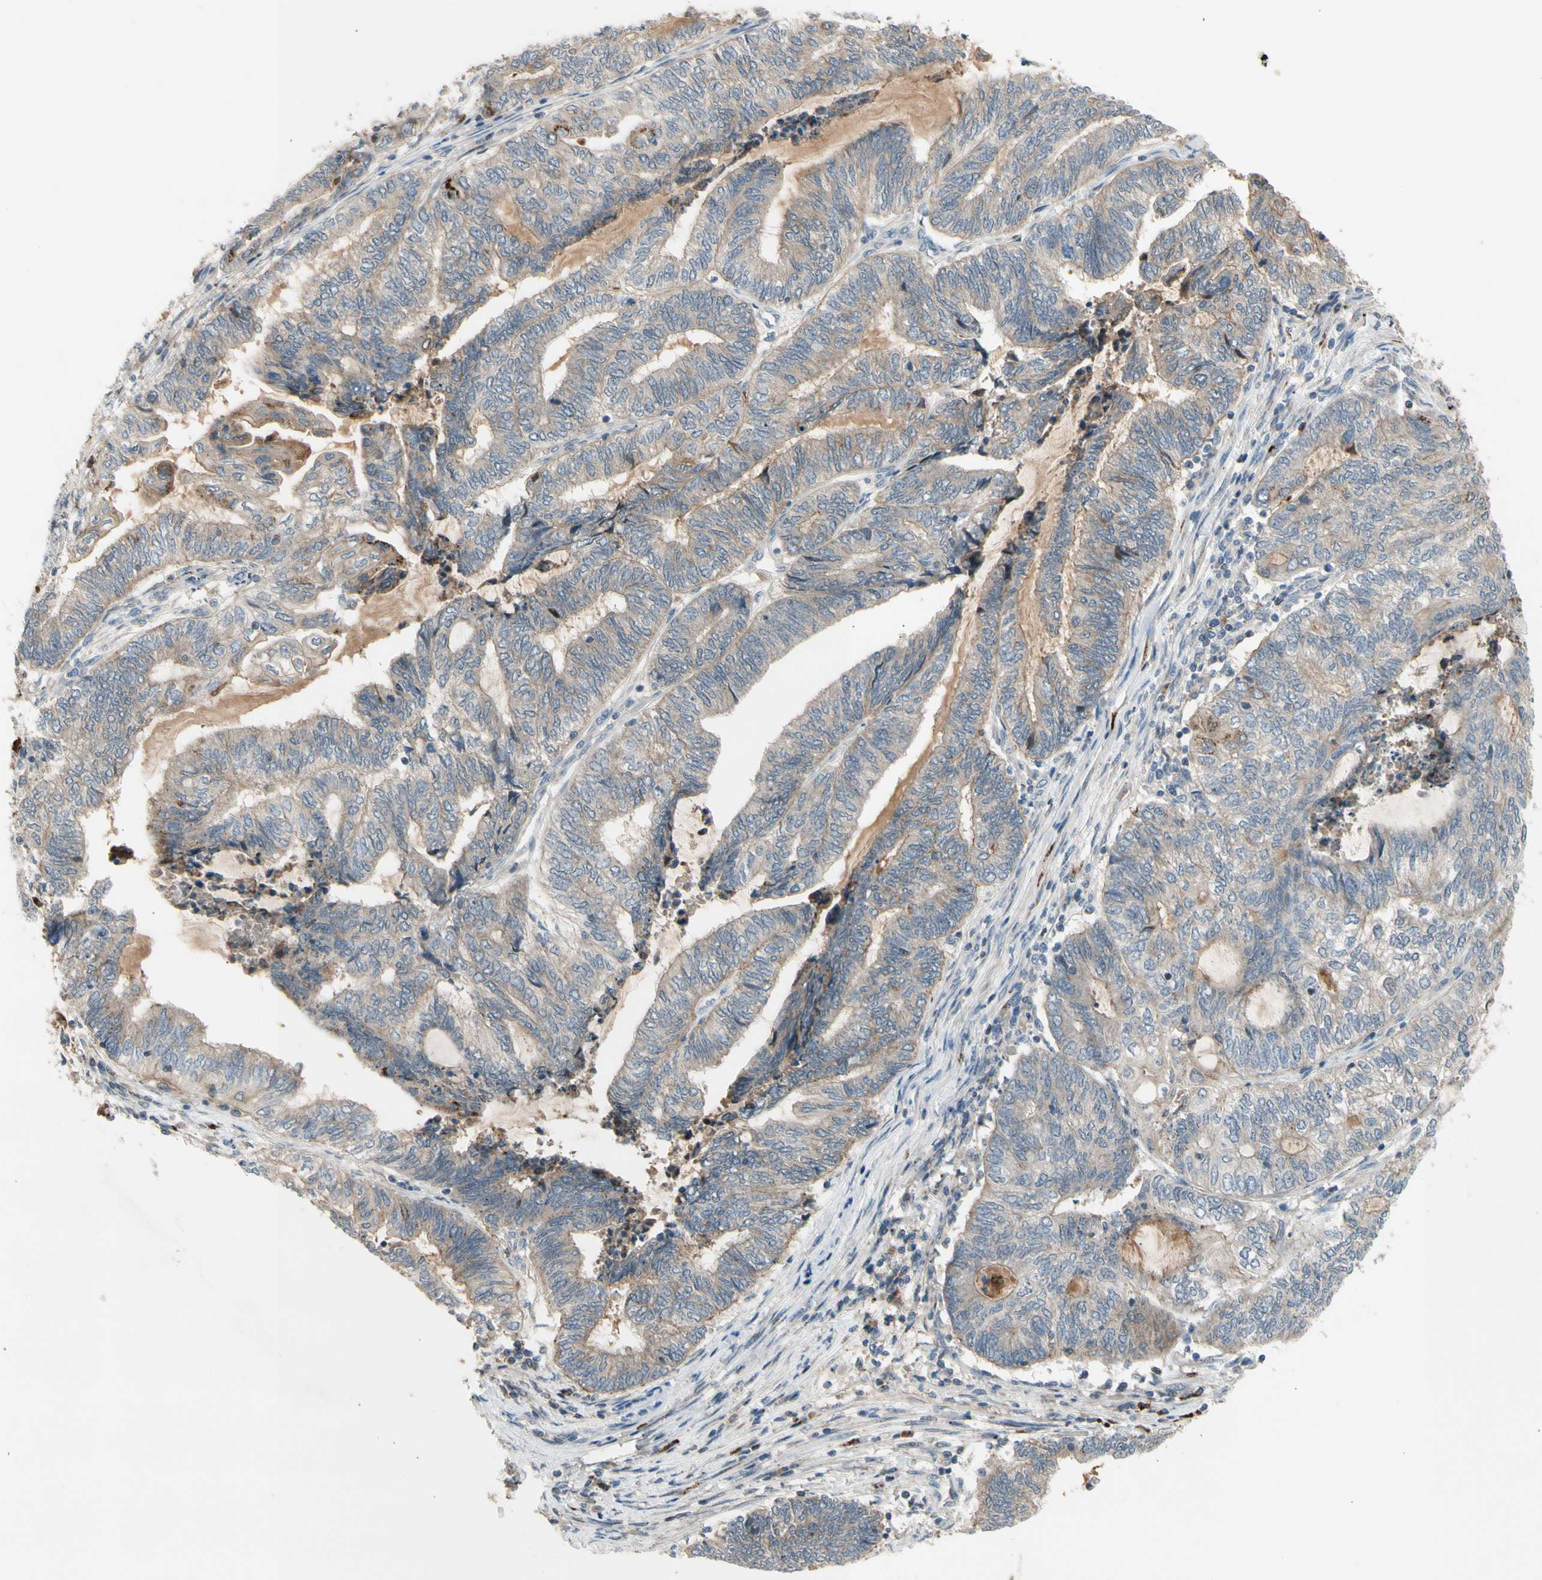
{"staining": {"intensity": "moderate", "quantity": "25%-75%", "location": "cytoplasmic/membranous"}, "tissue": "endometrial cancer", "cell_type": "Tumor cells", "image_type": "cancer", "snomed": [{"axis": "morphology", "description": "Adenocarcinoma, NOS"}, {"axis": "topography", "description": "Uterus"}, {"axis": "topography", "description": "Endometrium"}], "caption": "About 25%-75% of tumor cells in endometrial cancer (adenocarcinoma) show moderate cytoplasmic/membranous protein staining as visualized by brown immunohistochemical staining.", "gene": "GALNT5", "patient": {"sex": "female", "age": 70}}